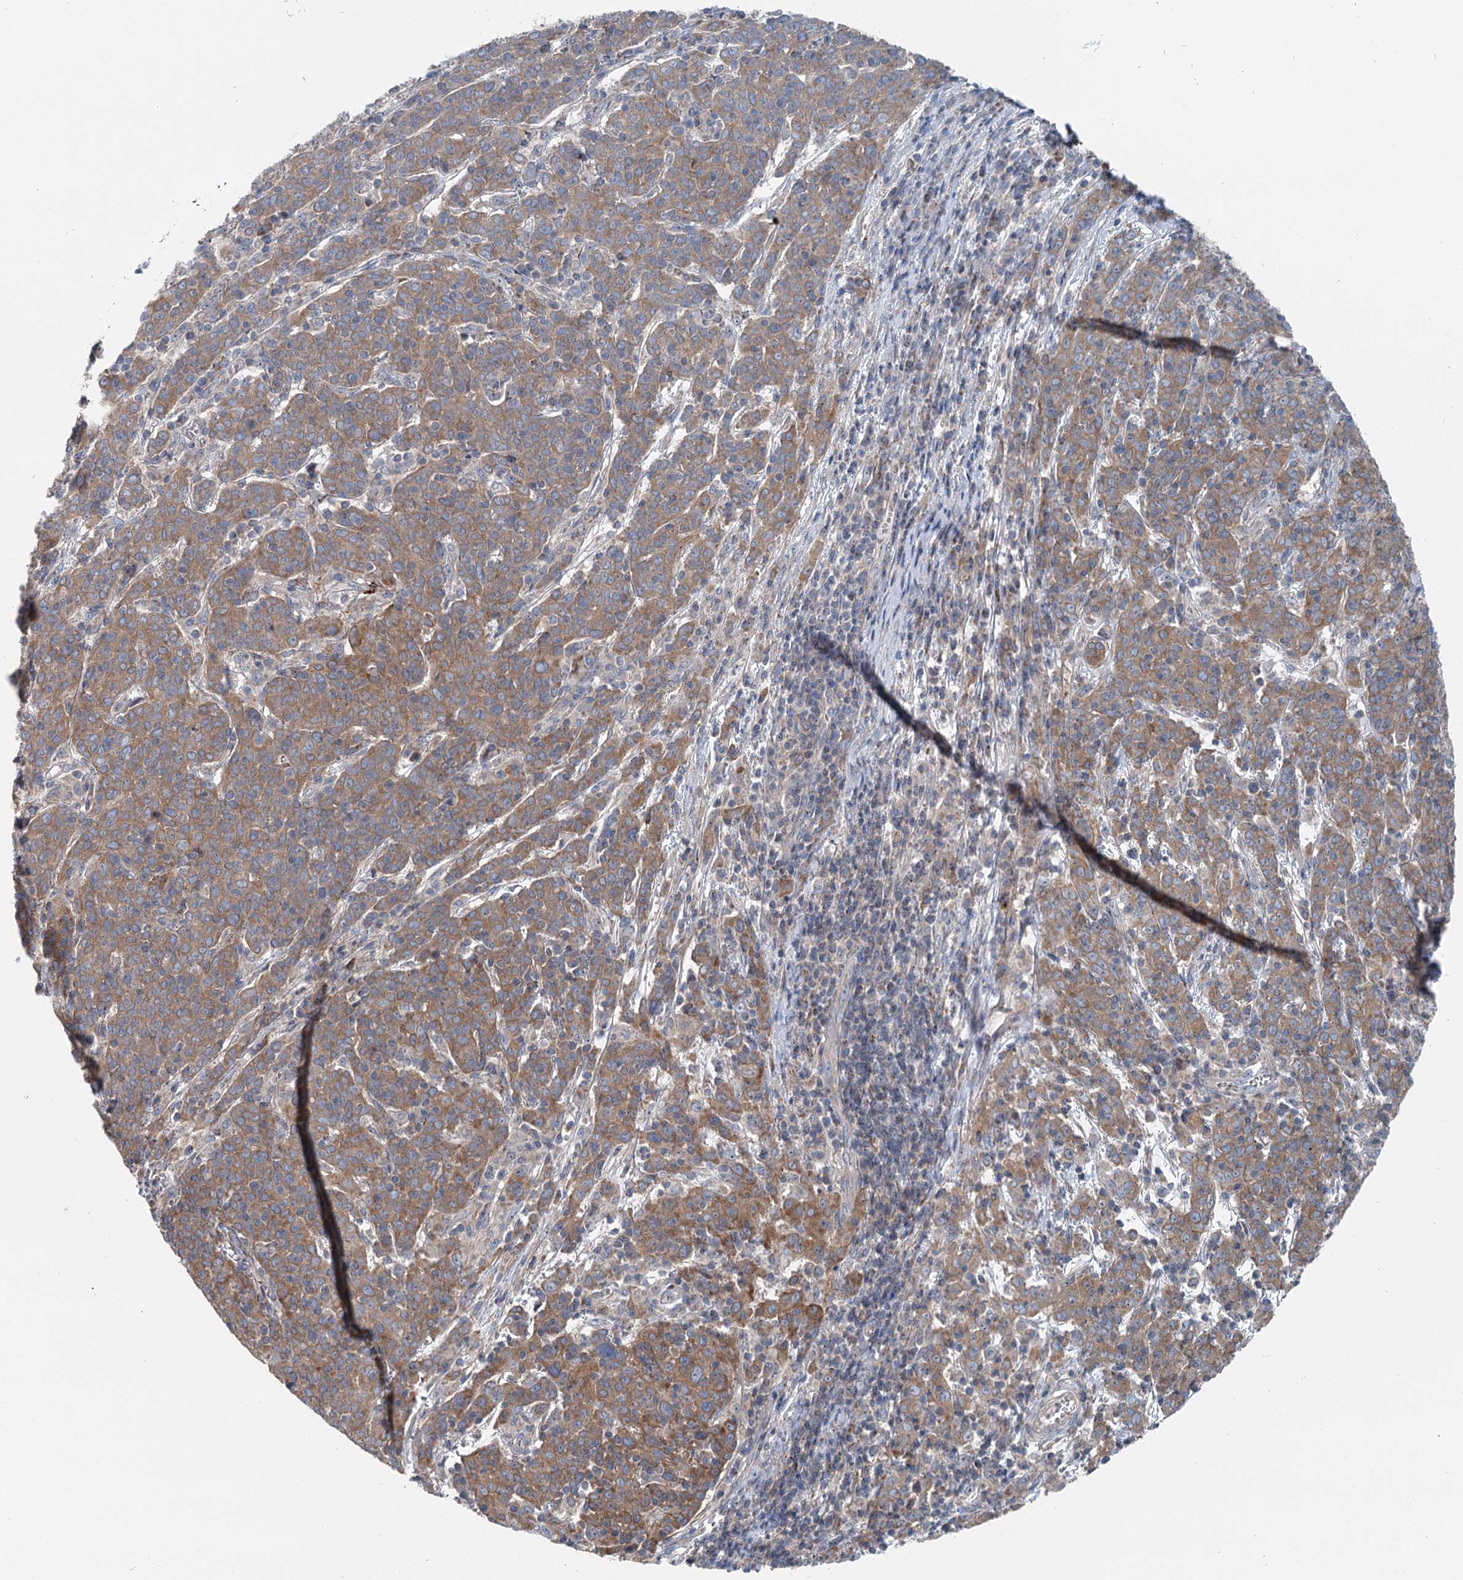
{"staining": {"intensity": "moderate", "quantity": ">75%", "location": "cytoplasmic/membranous"}, "tissue": "cervical cancer", "cell_type": "Tumor cells", "image_type": "cancer", "snomed": [{"axis": "morphology", "description": "Squamous cell carcinoma, NOS"}, {"axis": "topography", "description": "Cervix"}], "caption": "A micrograph of human cervical cancer (squamous cell carcinoma) stained for a protein displays moderate cytoplasmic/membranous brown staining in tumor cells. (DAB = brown stain, brightfield microscopy at high magnification).", "gene": "MARK2", "patient": {"sex": "female", "age": 67}}